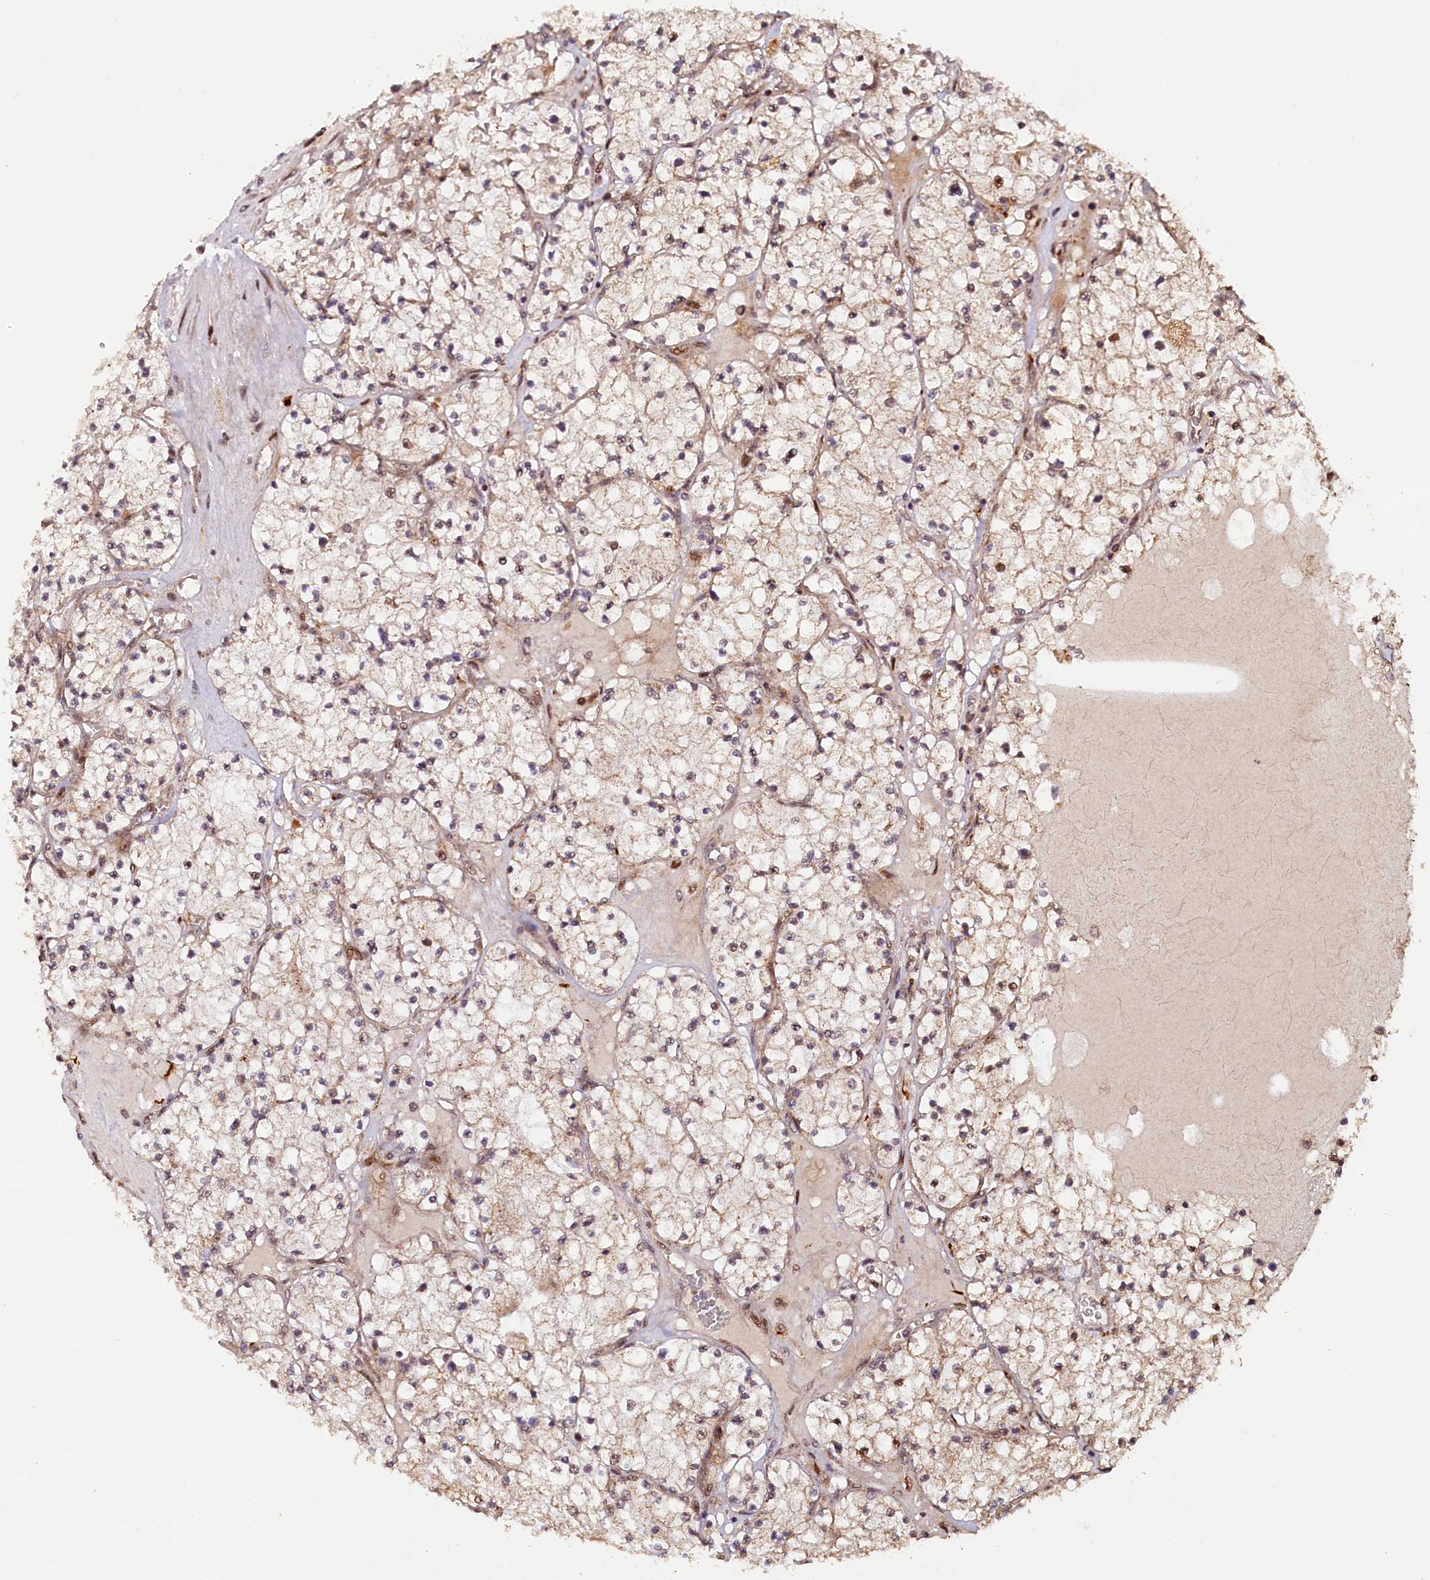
{"staining": {"intensity": "weak", "quantity": ">75%", "location": "cytoplasmic/membranous,nuclear"}, "tissue": "renal cancer", "cell_type": "Tumor cells", "image_type": "cancer", "snomed": [{"axis": "morphology", "description": "Normal tissue, NOS"}, {"axis": "morphology", "description": "Adenocarcinoma, NOS"}, {"axis": "topography", "description": "Kidney"}], "caption": "Immunohistochemical staining of human renal cancer reveals weak cytoplasmic/membranous and nuclear protein staining in approximately >75% of tumor cells.", "gene": "SHPRH", "patient": {"sex": "male", "age": 68}}